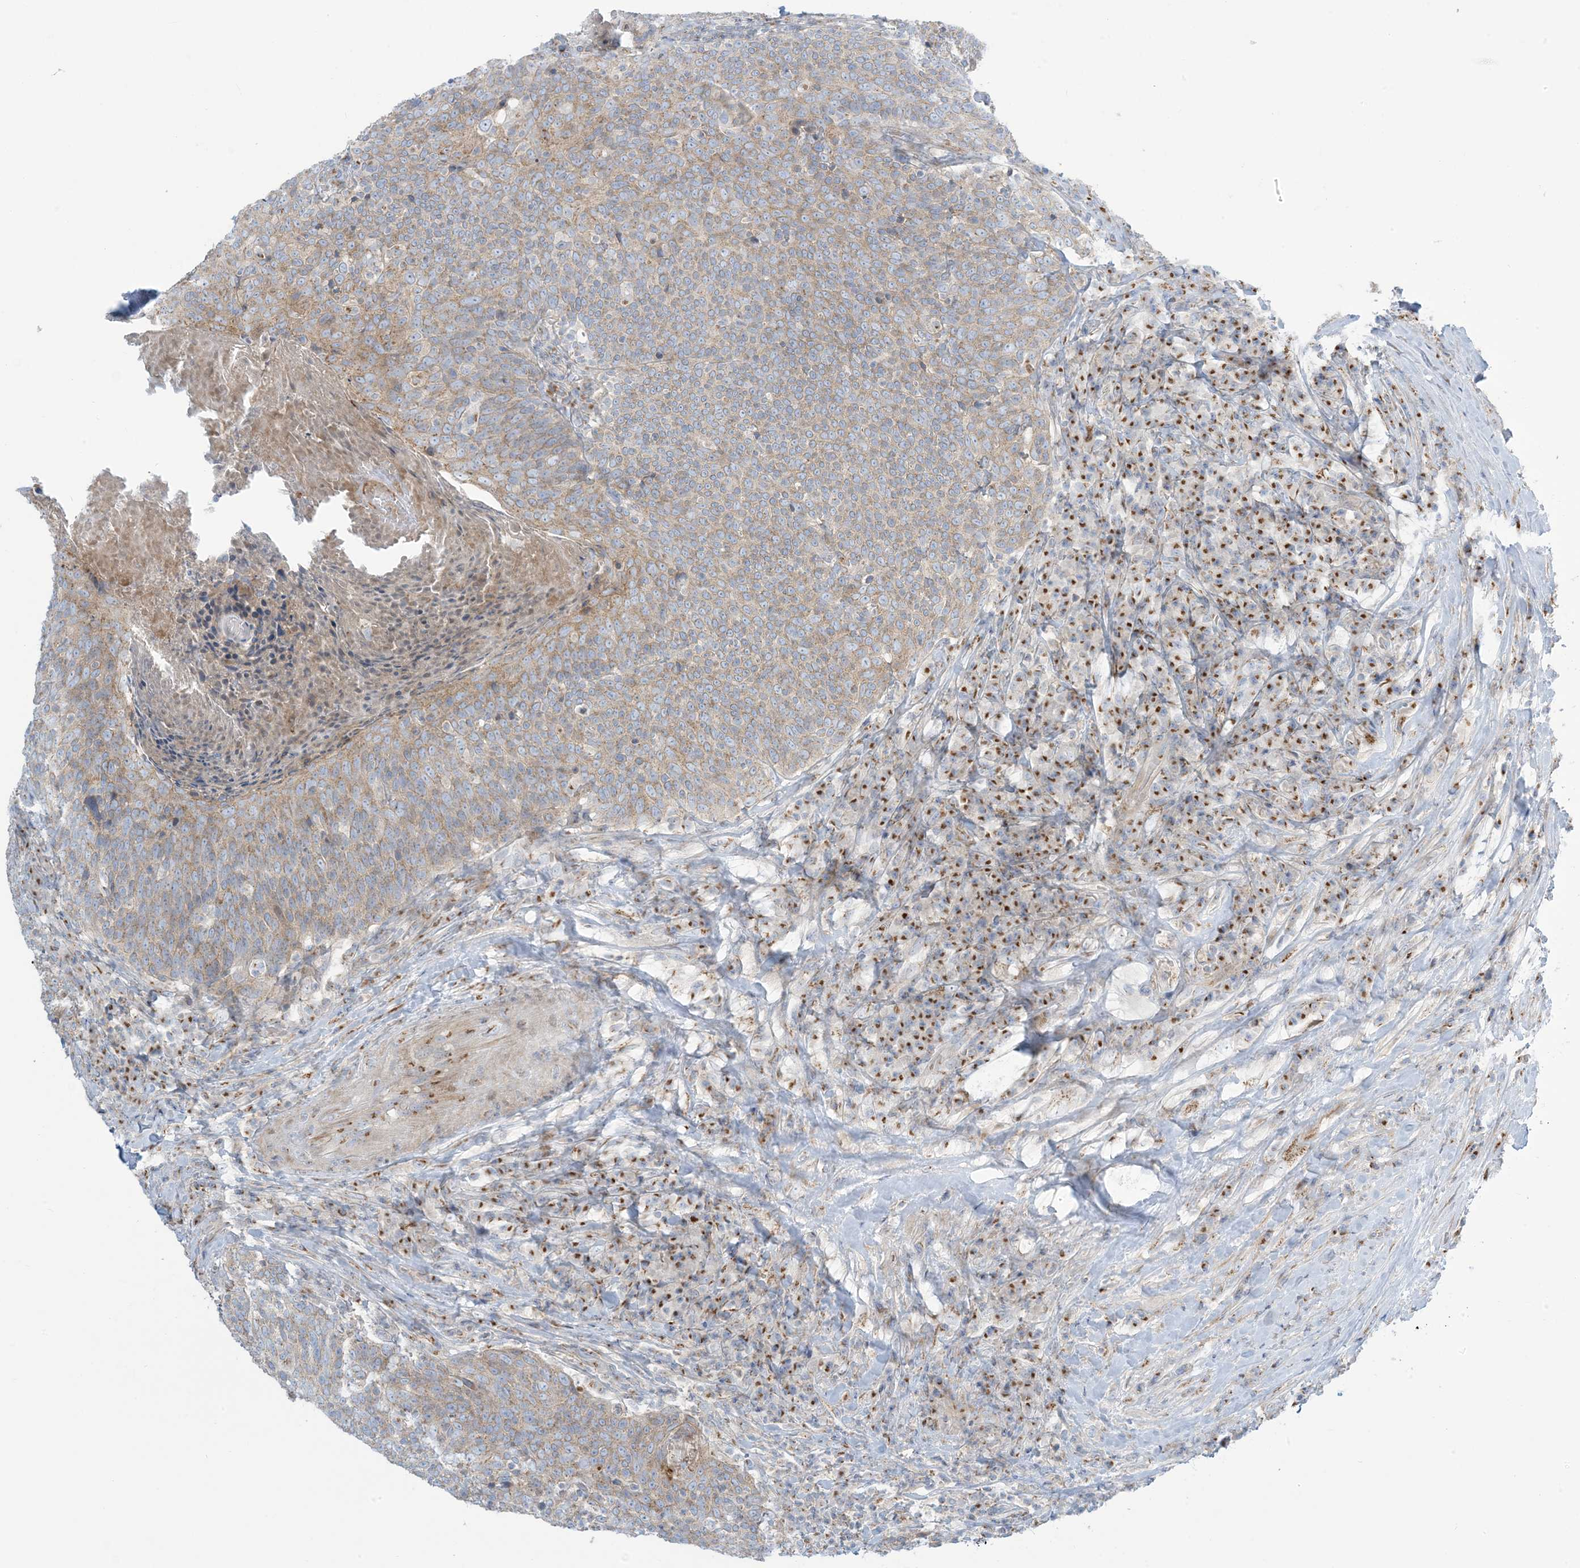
{"staining": {"intensity": "moderate", "quantity": ">75%", "location": "cytoplasmic/membranous"}, "tissue": "head and neck cancer", "cell_type": "Tumor cells", "image_type": "cancer", "snomed": [{"axis": "morphology", "description": "Squamous cell carcinoma, NOS"}, {"axis": "morphology", "description": "Squamous cell carcinoma, metastatic, NOS"}, {"axis": "topography", "description": "Lymph node"}, {"axis": "topography", "description": "Head-Neck"}], "caption": "Immunohistochemical staining of squamous cell carcinoma (head and neck) exhibits medium levels of moderate cytoplasmic/membranous positivity in approximately >75% of tumor cells.", "gene": "AFTPH", "patient": {"sex": "male", "age": 62}}